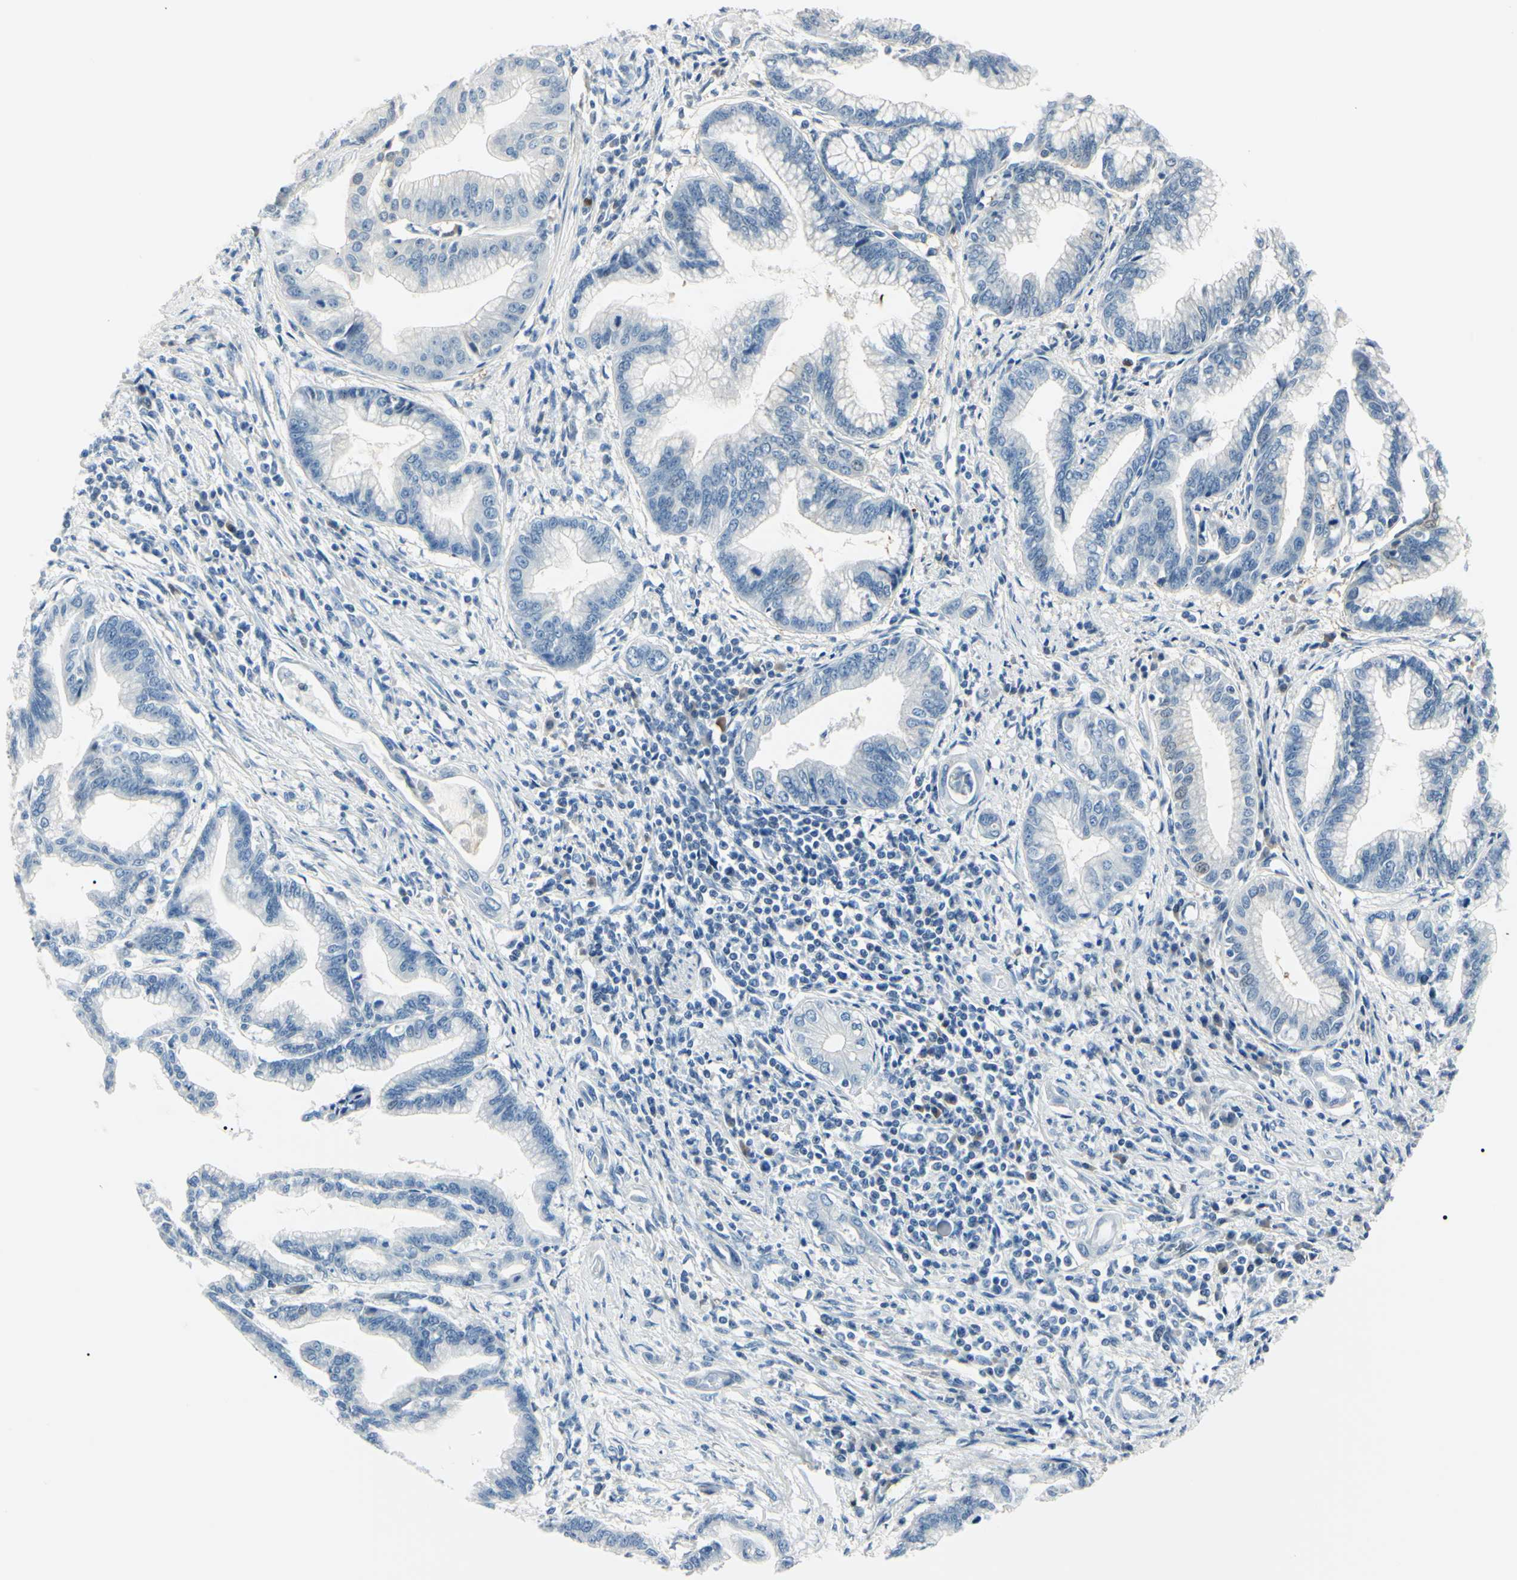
{"staining": {"intensity": "negative", "quantity": "none", "location": "none"}, "tissue": "pancreatic cancer", "cell_type": "Tumor cells", "image_type": "cancer", "snomed": [{"axis": "morphology", "description": "Adenocarcinoma, NOS"}, {"axis": "topography", "description": "Pancreas"}], "caption": "Pancreatic cancer stained for a protein using immunohistochemistry (IHC) shows no positivity tumor cells.", "gene": "CA2", "patient": {"sex": "female", "age": 64}}